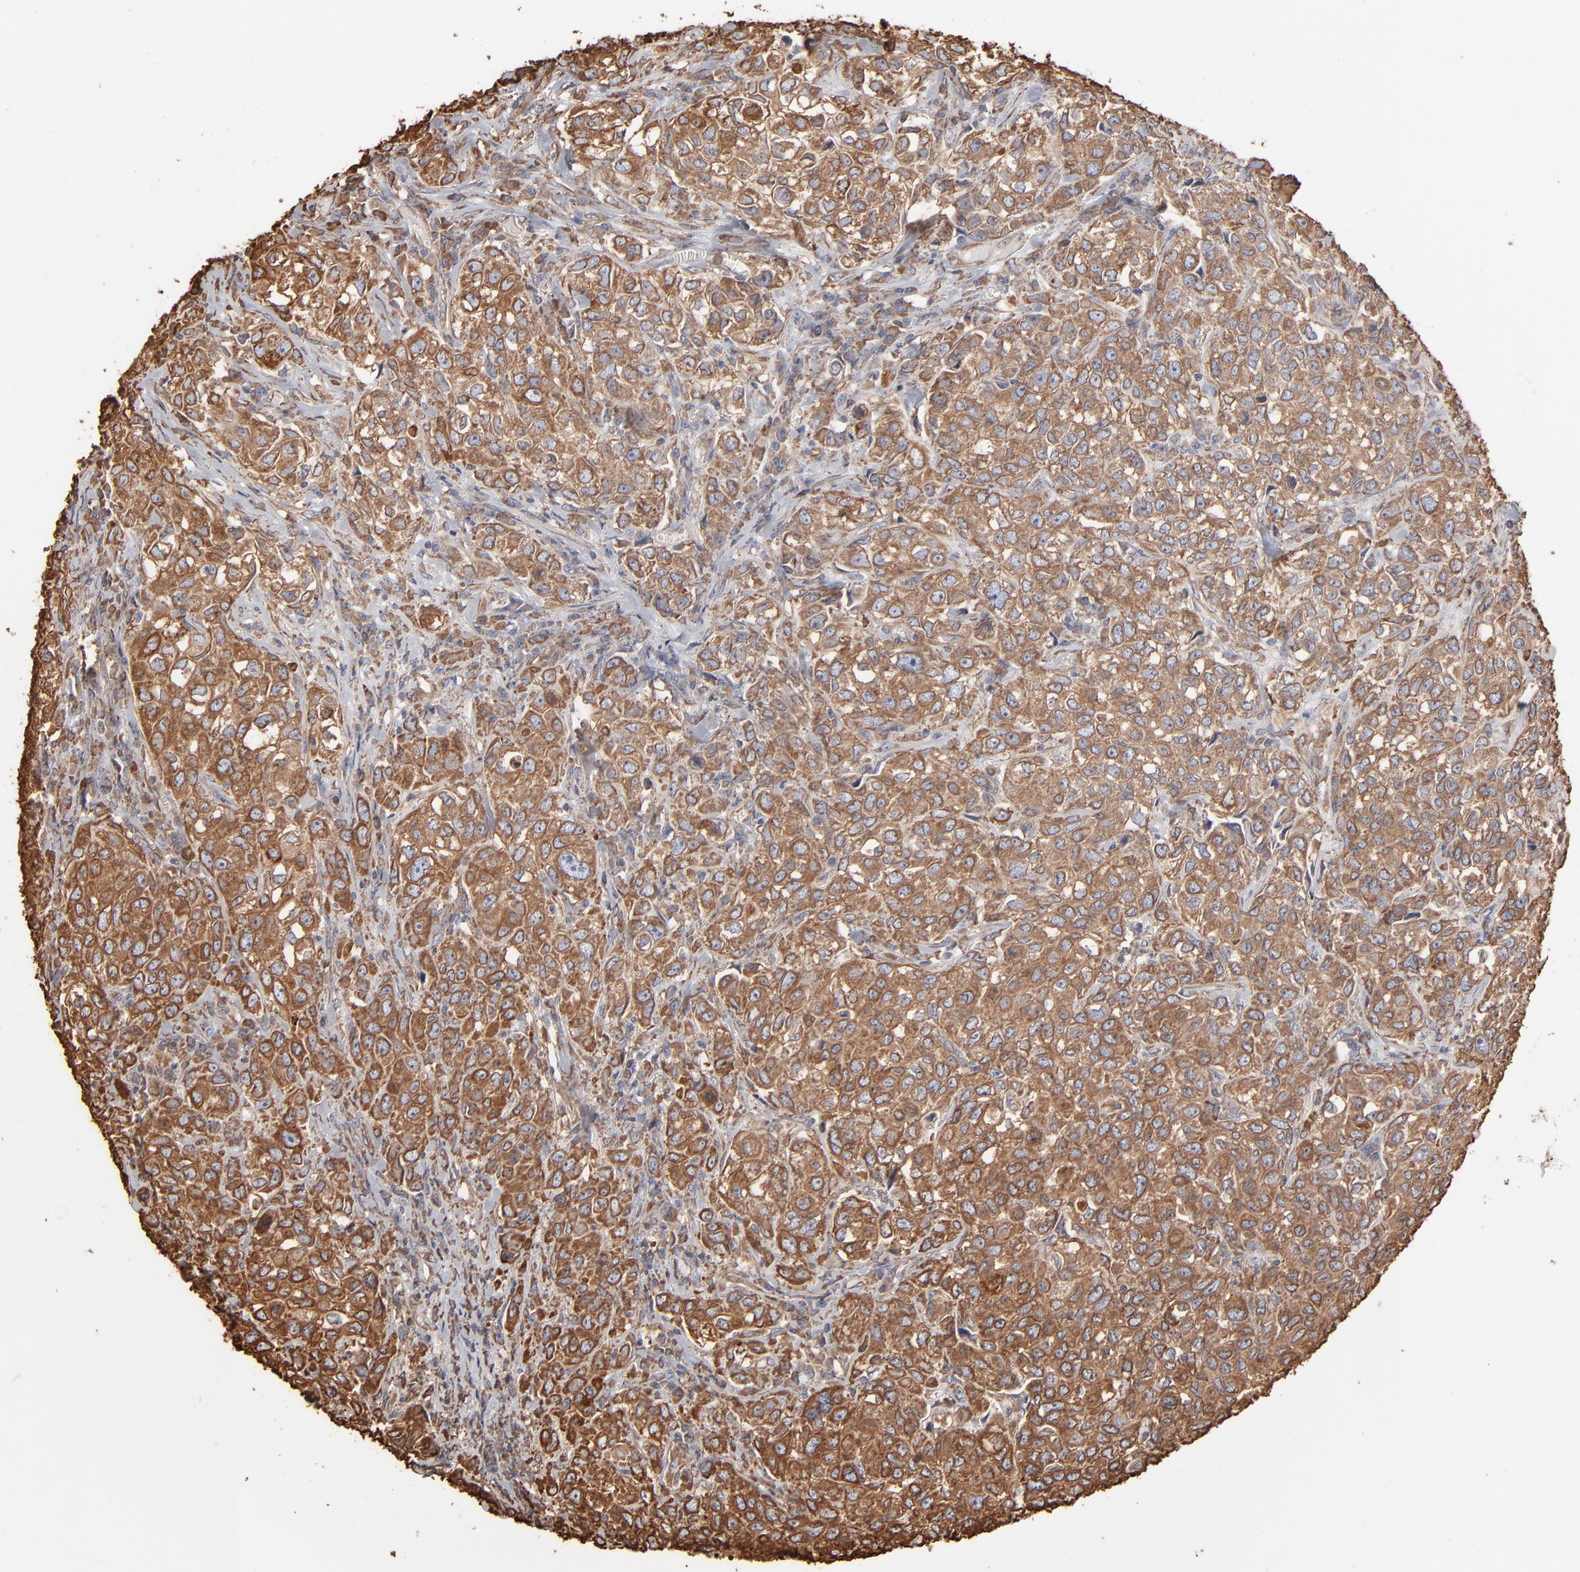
{"staining": {"intensity": "moderate", "quantity": ">75%", "location": "cytoplasmic/membranous"}, "tissue": "urothelial cancer", "cell_type": "Tumor cells", "image_type": "cancer", "snomed": [{"axis": "morphology", "description": "Urothelial carcinoma, High grade"}, {"axis": "topography", "description": "Urinary bladder"}], "caption": "This photomicrograph demonstrates IHC staining of urothelial carcinoma (high-grade), with medium moderate cytoplasmic/membranous staining in about >75% of tumor cells.", "gene": "PDIA3", "patient": {"sex": "female", "age": 75}}